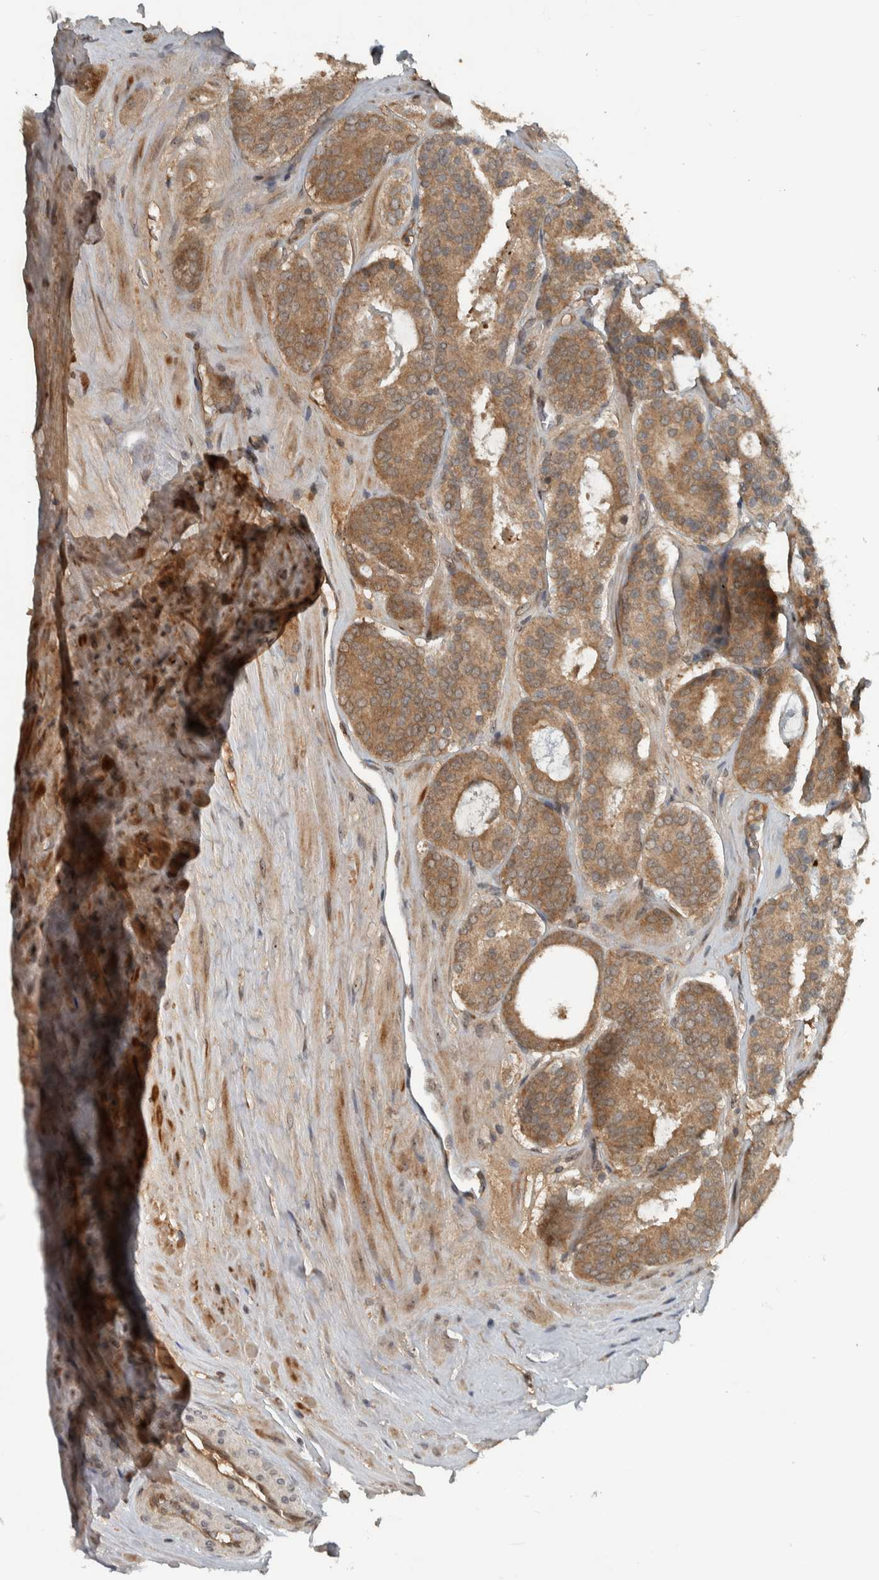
{"staining": {"intensity": "moderate", "quantity": ">75%", "location": "cytoplasmic/membranous"}, "tissue": "prostate cancer", "cell_type": "Tumor cells", "image_type": "cancer", "snomed": [{"axis": "morphology", "description": "Adenocarcinoma, Low grade"}, {"axis": "topography", "description": "Prostate"}], "caption": "Adenocarcinoma (low-grade) (prostate) stained with DAB (3,3'-diaminobenzidine) IHC demonstrates medium levels of moderate cytoplasmic/membranous positivity in approximately >75% of tumor cells. (brown staining indicates protein expression, while blue staining denotes nuclei).", "gene": "XPO5", "patient": {"sex": "male", "age": 69}}